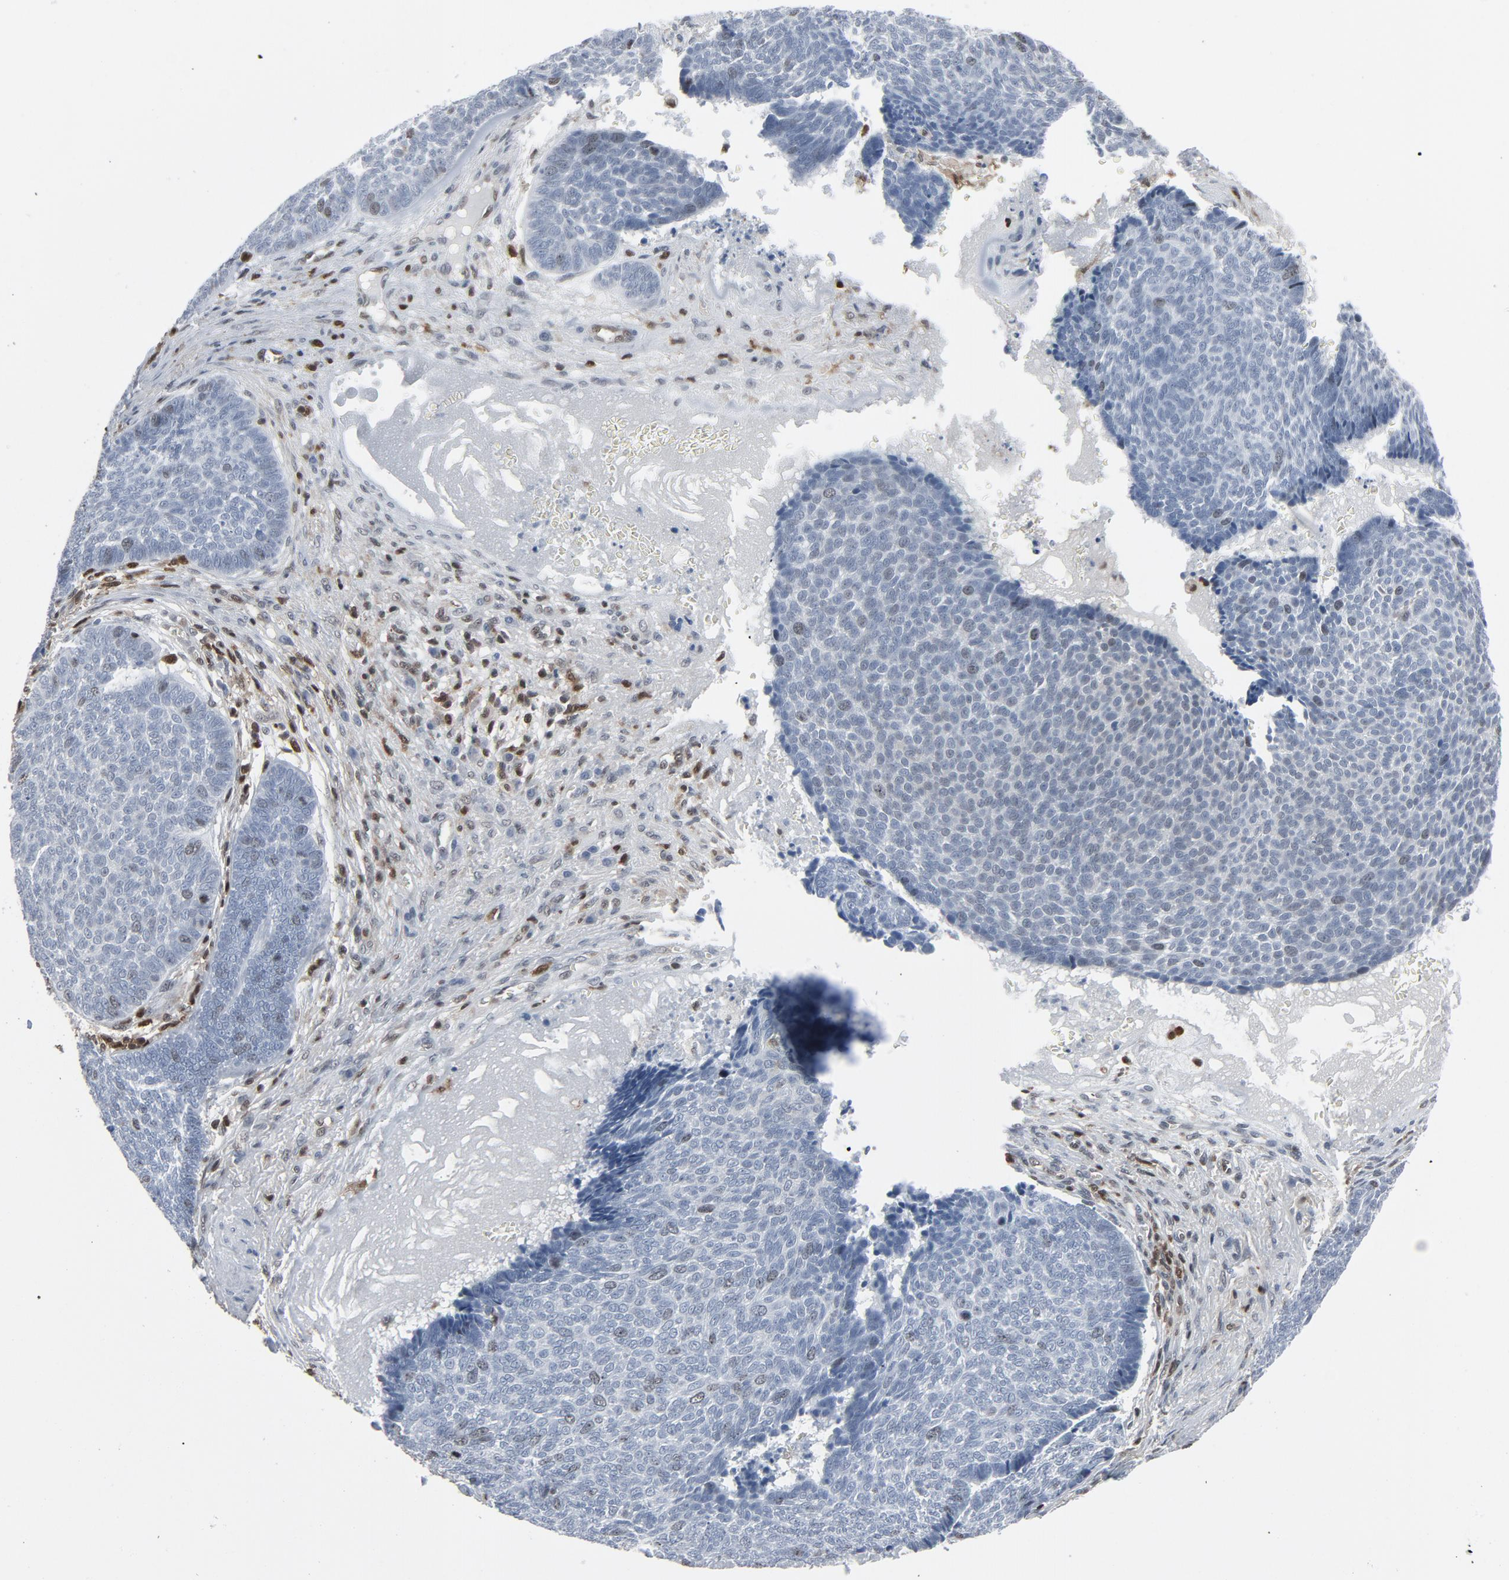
{"staining": {"intensity": "negative", "quantity": "none", "location": "none"}, "tissue": "skin cancer", "cell_type": "Tumor cells", "image_type": "cancer", "snomed": [{"axis": "morphology", "description": "Basal cell carcinoma"}, {"axis": "topography", "description": "Skin"}], "caption": "Skin cancer was stained to show a protein in brown. There is no significant expression in tumor cells. (Stains: DAB IHC with hematoxylin counter stain, Microscopy: brightfield microscopy at high magnification).", "gene": "STAT5A", "patient": {"sex": "male", "age": 84}}